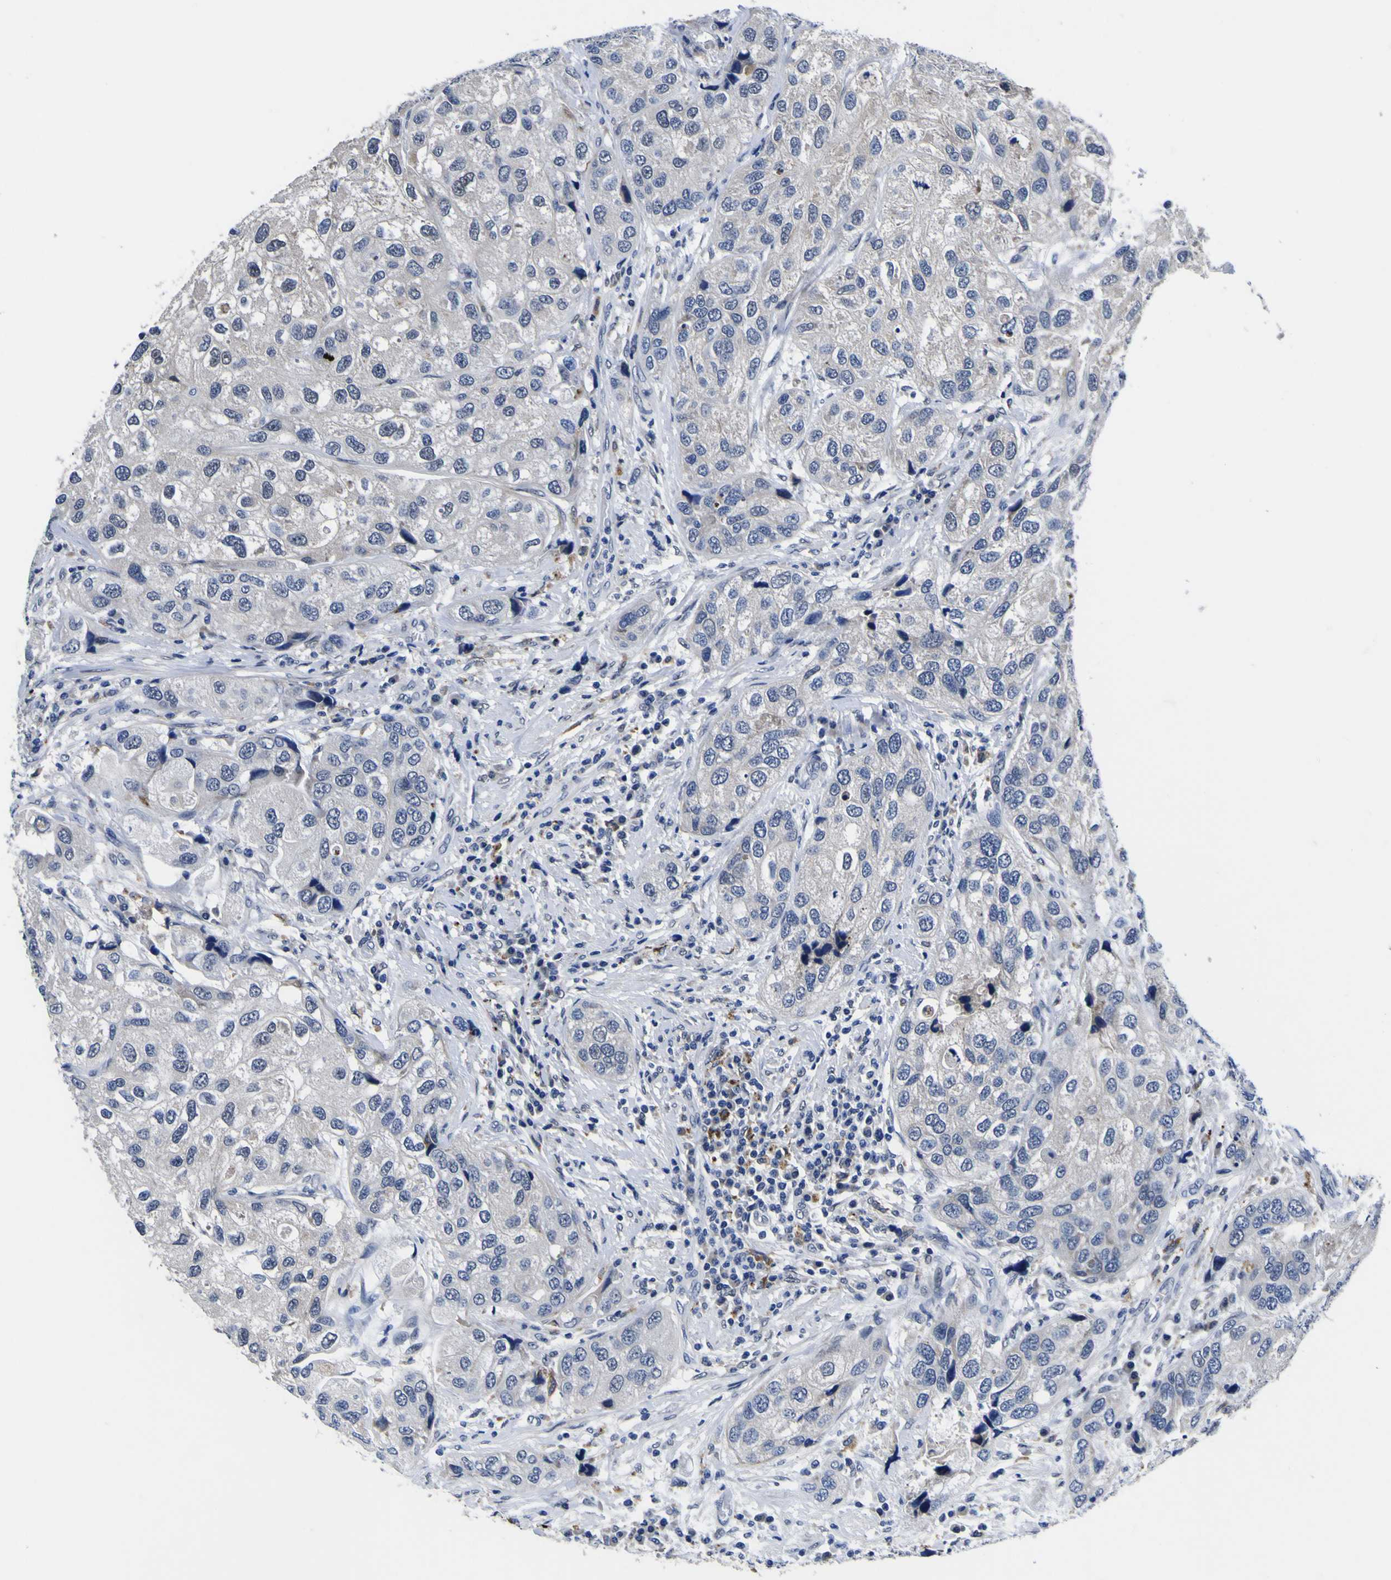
{"staining": {"intensity": "negative", "quantity": "none", "location": "none"}, "tissue": "urothelial cancer", "cell_type": "Tumor cells", "image_type": "cancer", "snomed": [{"axis": "morphology", "description": "Urothelial carcinoma, High grade"}, {"axis": "topography", "description": "Urinary bladder"}], "caption": "A micrograph of human urothelial cancer is negative for staining in tumor cells.", "gene": "IGFLR1", "patient": {"sex": "female", "age": 64}}